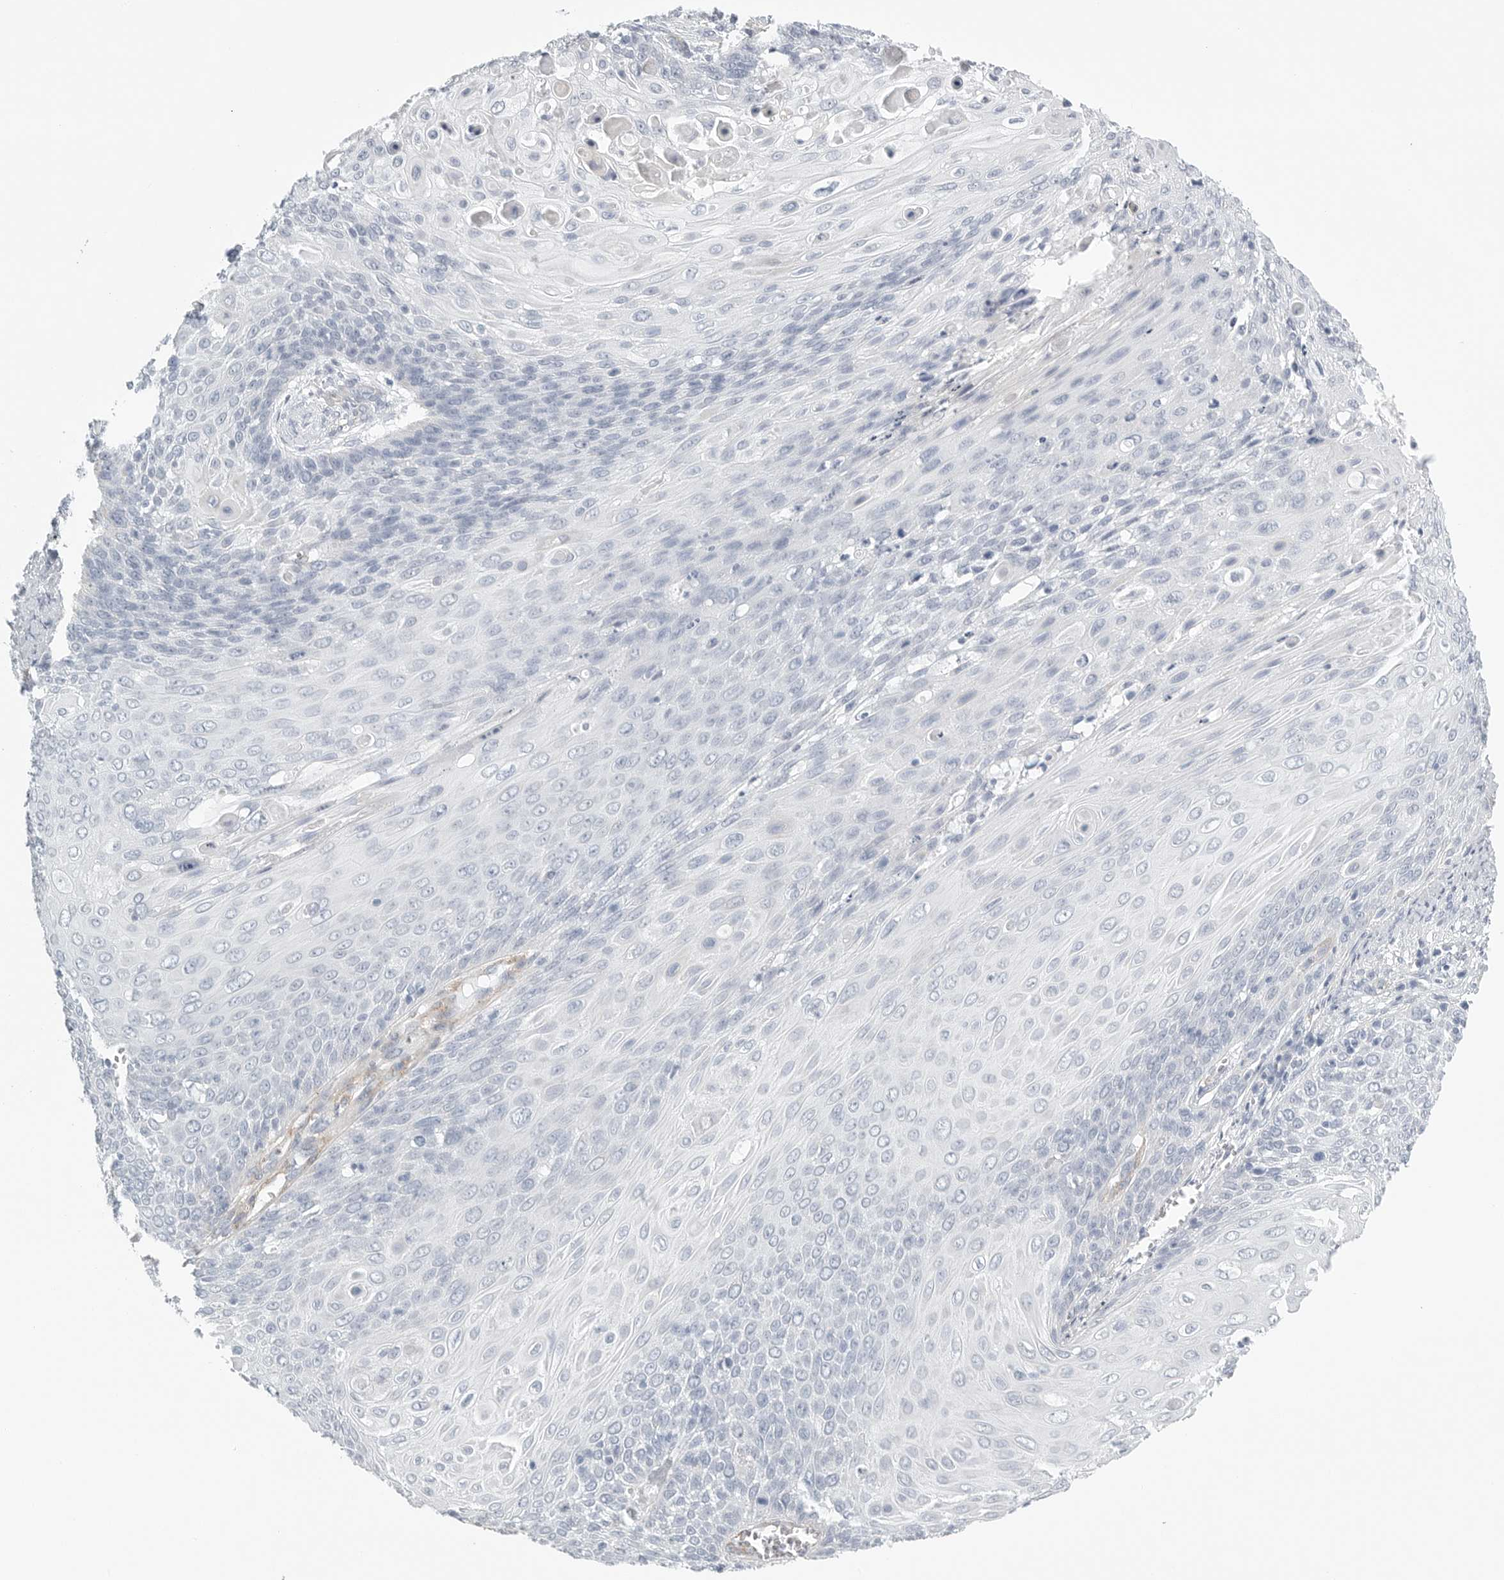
{"staining": {"intensity": "negative", "quantity": "none", "location": "none"}, "tissue": "cervical cancer", "cell_type": "Tumor cells", "image_type": "cancer", "snomed": [{"axis": "morphology", "description": "Squamous cell carcinoma, NOS"}, {"axis": "topography", "description": "Cervix"}], "caption": "This image is of cervical cancer stained with immunohistochemistry to label a protein in brown with the nuclei are counter-stained blue. There is no positivity in tumor cells.", "gene": "TNR", "patient": {"sex": "female", "age": 39}}